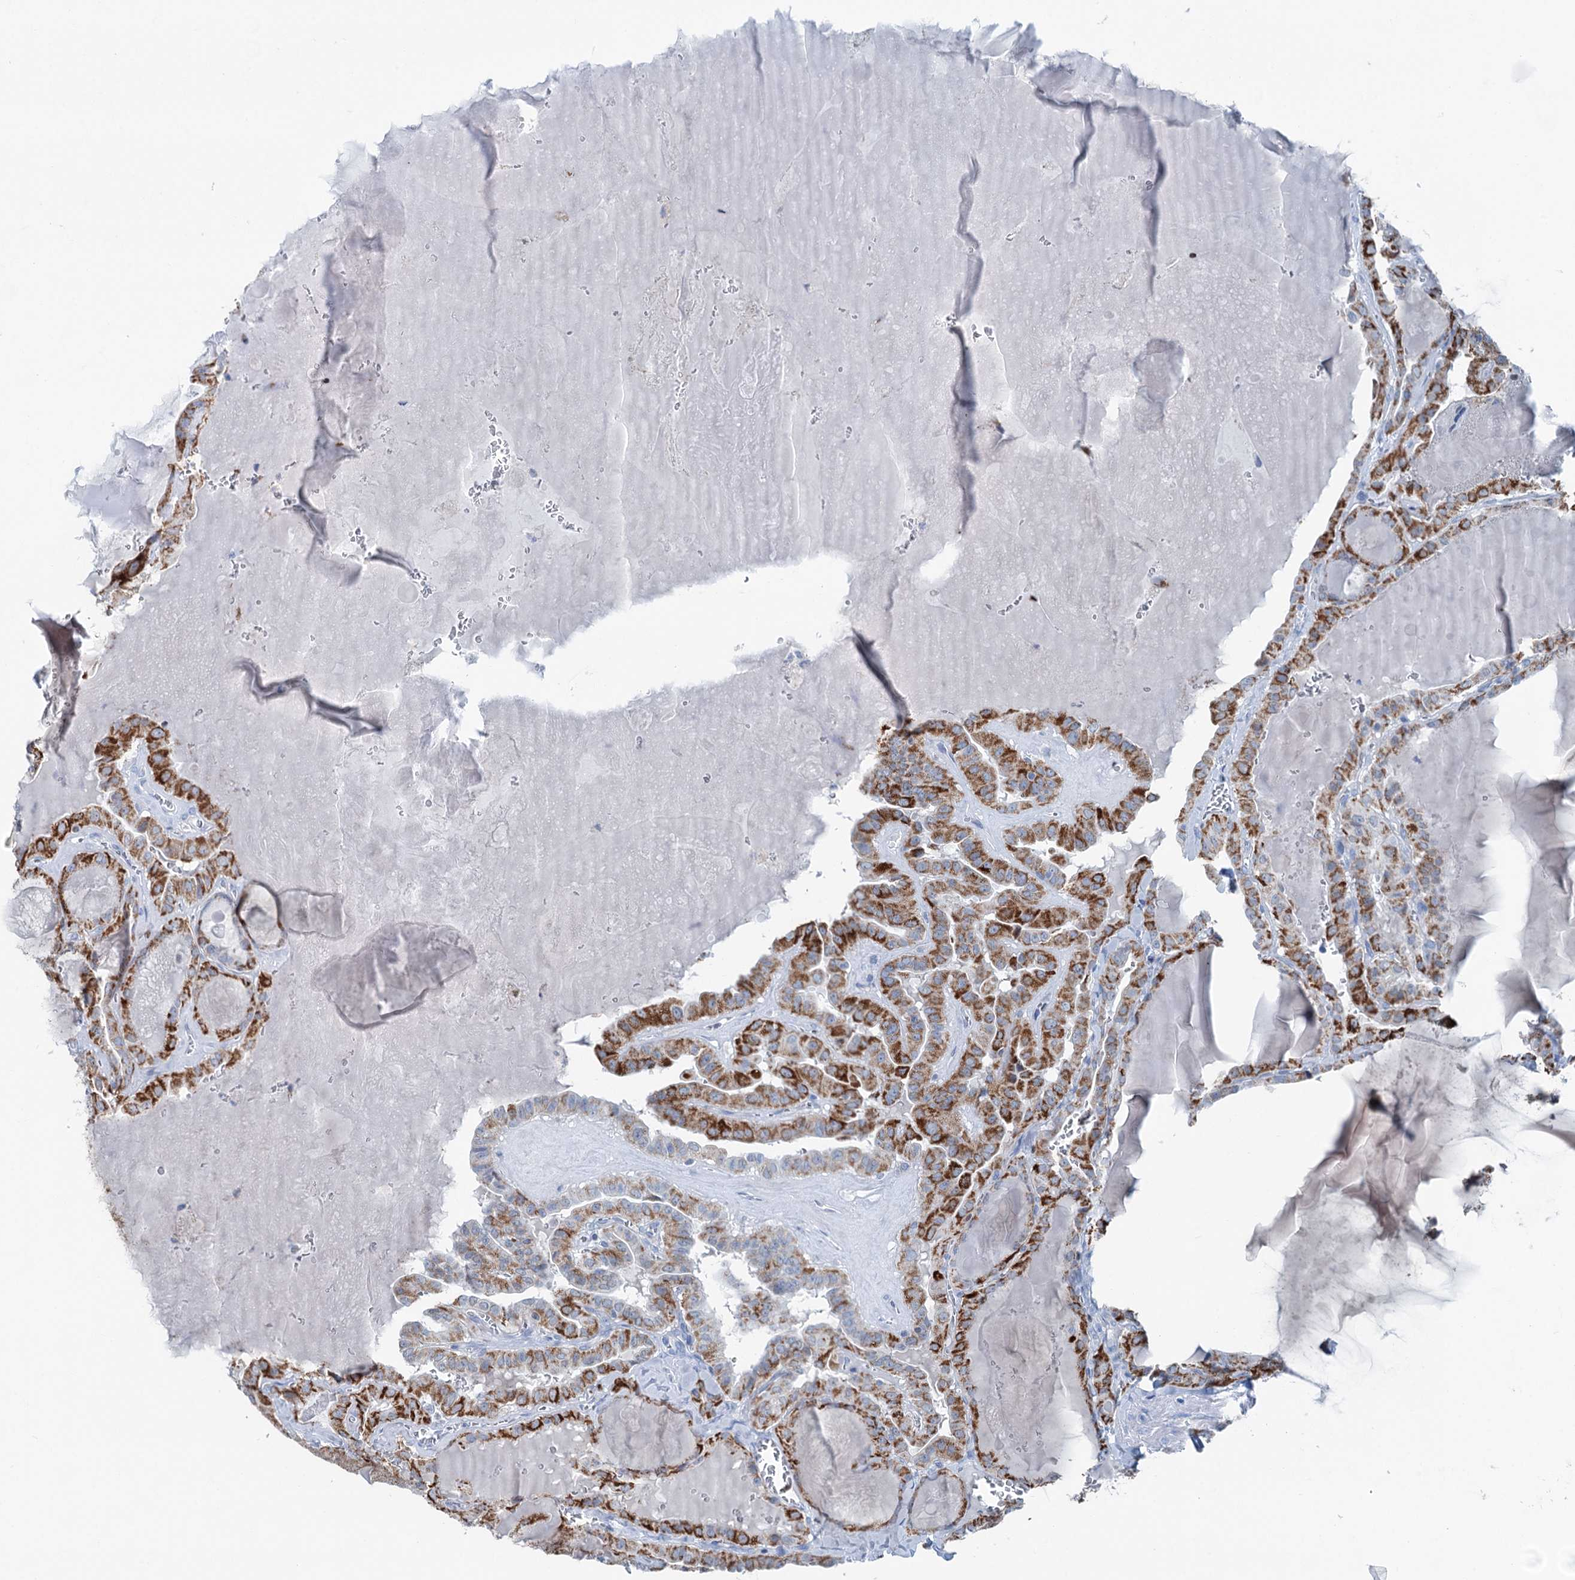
{"staining": {"intensity": "strong", "quantity": ">75%", "location": "cytoplasmic/membranous"}, "tissue": "thyroid cancer", "cell_type": "Tumor cells", "image_type": "cancer", "snomed": [{"axis": "morphology", "description": "Papillary adenocarcinoma, NOS"}, {"axis": "topography", "description": "Thyroid gland"}], "caption": "About >75% of tumor cells in thyroid cancer (papillary adenocarcinoma) reveal strong cytoplasmic/membranous protein staining as visualized by brown immunohistochemical staining.", "gene": "ELP4", "patient": {"sex": "male", "age": 52}}